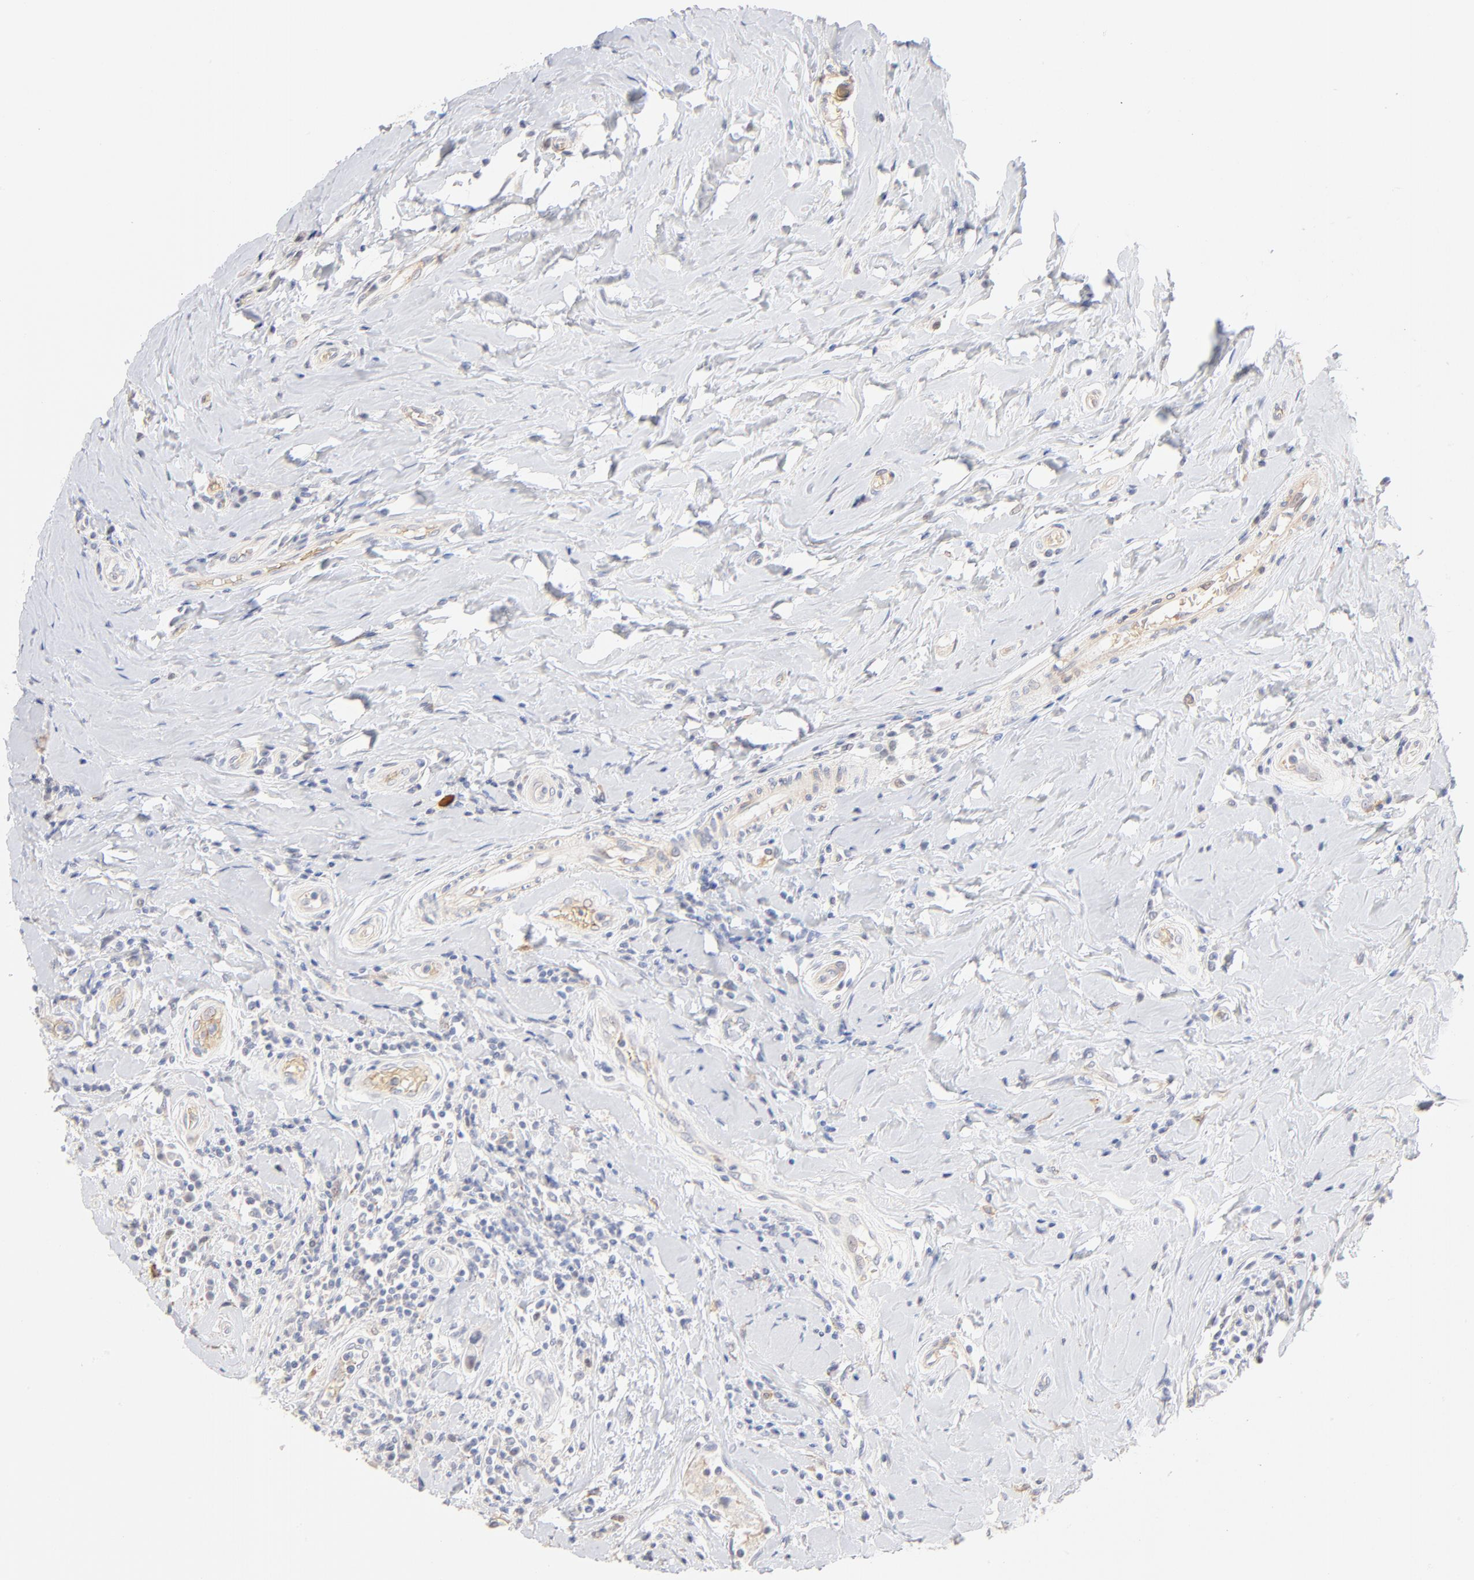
{"staining": {"intensity": "negative", "quantity": "none", "location": "none"}, "tissue": "breast cancer", "cell_type": "Tumor cells", "image_type": "cancer", "snomed": [{"axis": "morphology", "description": "Duct carcinoma"}, {"axis": "topography", "description": "Breast"}], "caption": "This is a photomicrograph of IHC staining of breast invasive ductal carcinoma, which shows no expression in tumor cells.", "gene": "SPTB", "patient": {"sex": "female", "age": 27}}